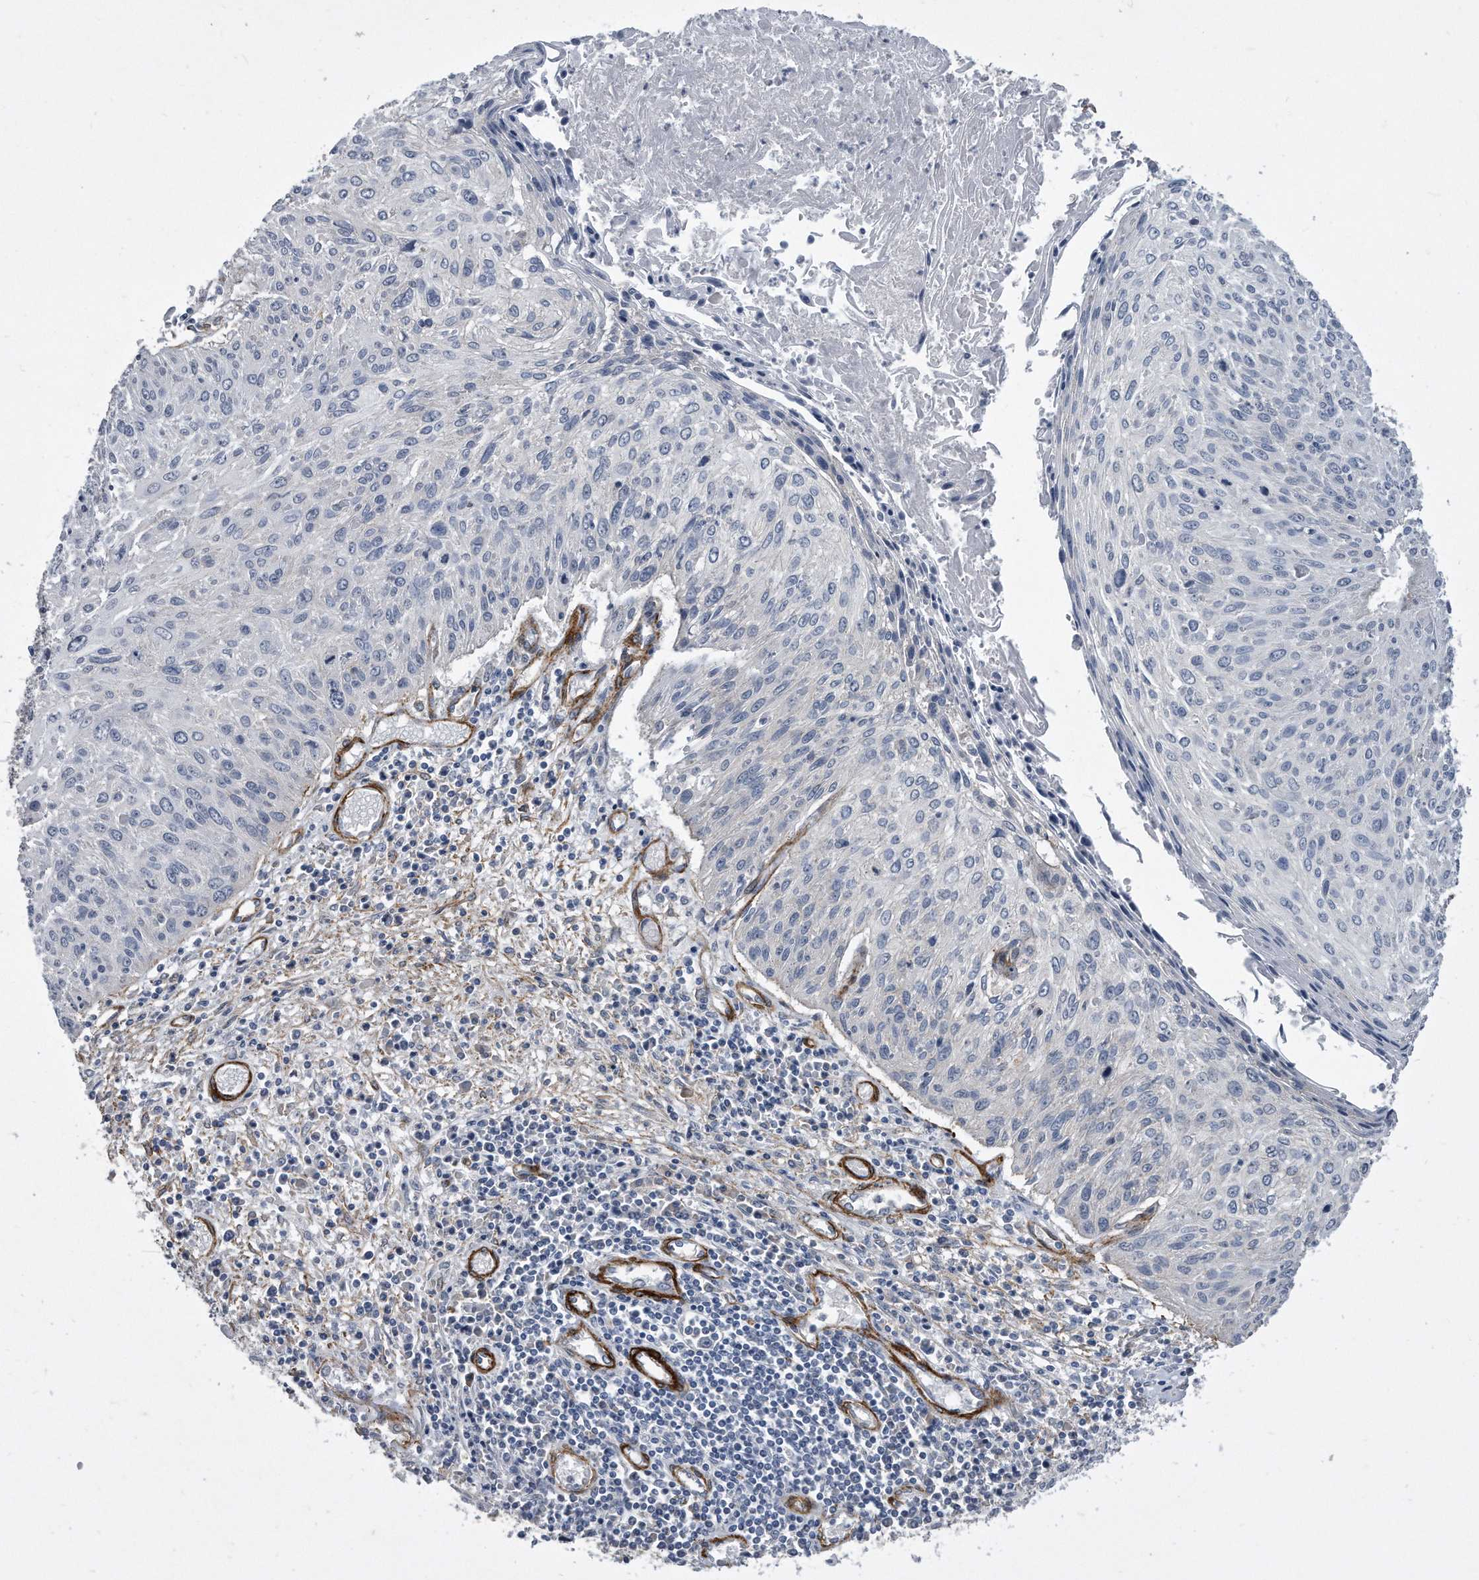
{"staining": {"intensity": "negative", "quantity": "none", "location": "none"}, "tissue": "cervical cancer", "cell_type": "Tumor cells", "image_type": "cancer", "snomed": [{"axis": "morphology", "description": "Squamous cell carcinoma, NOS"}, {"axis": "topography", "description": "Cervix"}], "caption": "Cervical cancer was stained to show a protein in brown. There is no significant staining in tumor cells. (Immunohistochemistry (ihc), brightfield microscopy, high magnification).", "gene": "EIF2B4", "patient": {"sex": "female", "age": 51}}